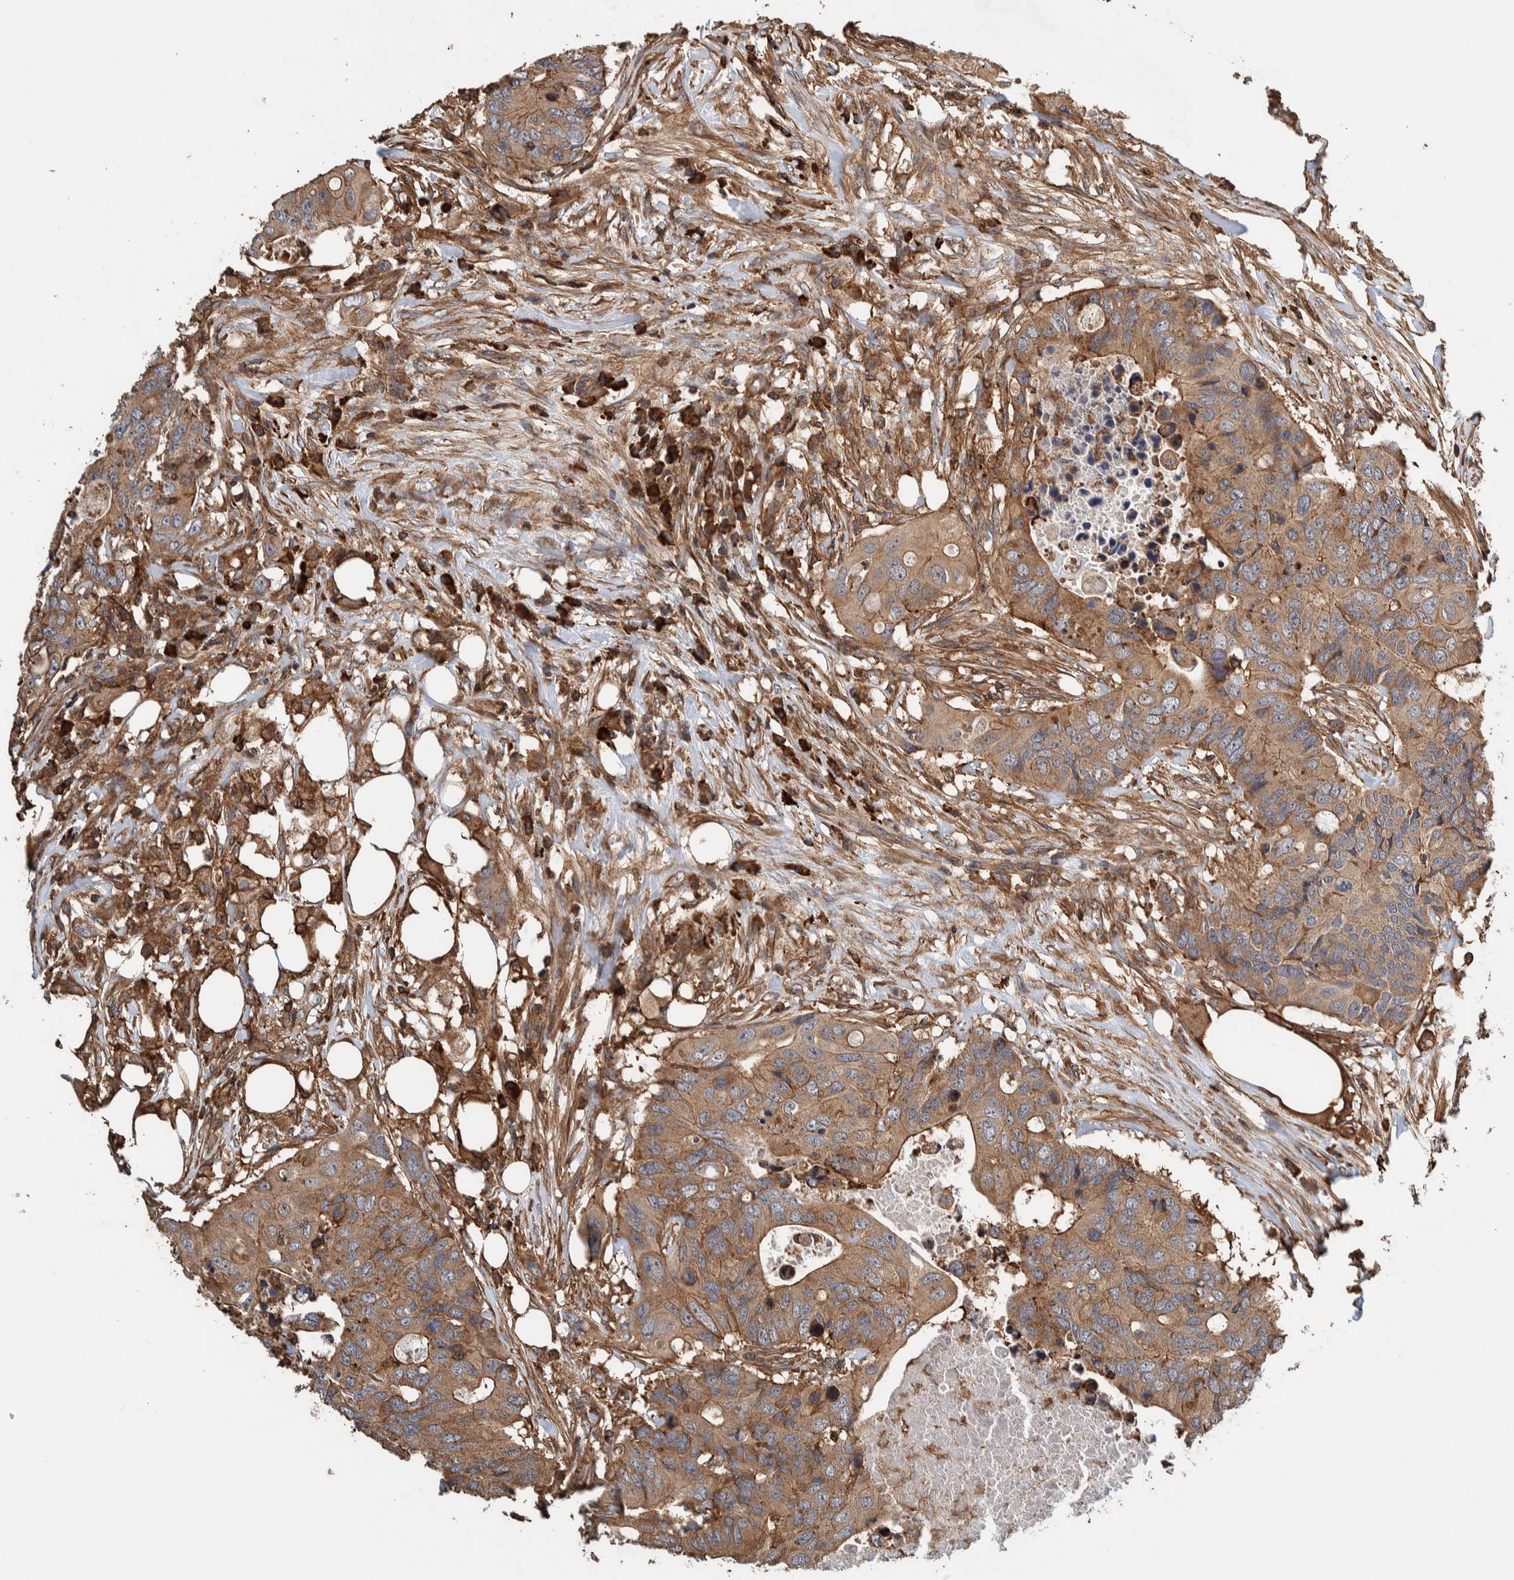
{"staining": {"intensity": "moderate", "quantity": ">75%", "location": "cytoplasmic/membranous"}, "tissue": "colorectal cancer", "cell_type": "Tumor cells", "image_type": "cancer", "snomed": [{"axis": "morphology", "description": "Adenocarcinoma, NOS"}, {"axis": "topography", "description": "Colon"}], "caption": "Immunohistochemistry (IHC) of colorectal adenocarcinoma shows medium levels of moderate cytoplasmic/membranous positivity in approximately >75% of tumor cells.", "gene": "PLA2G3", "patient": {"sex": "male", "age": 71}}